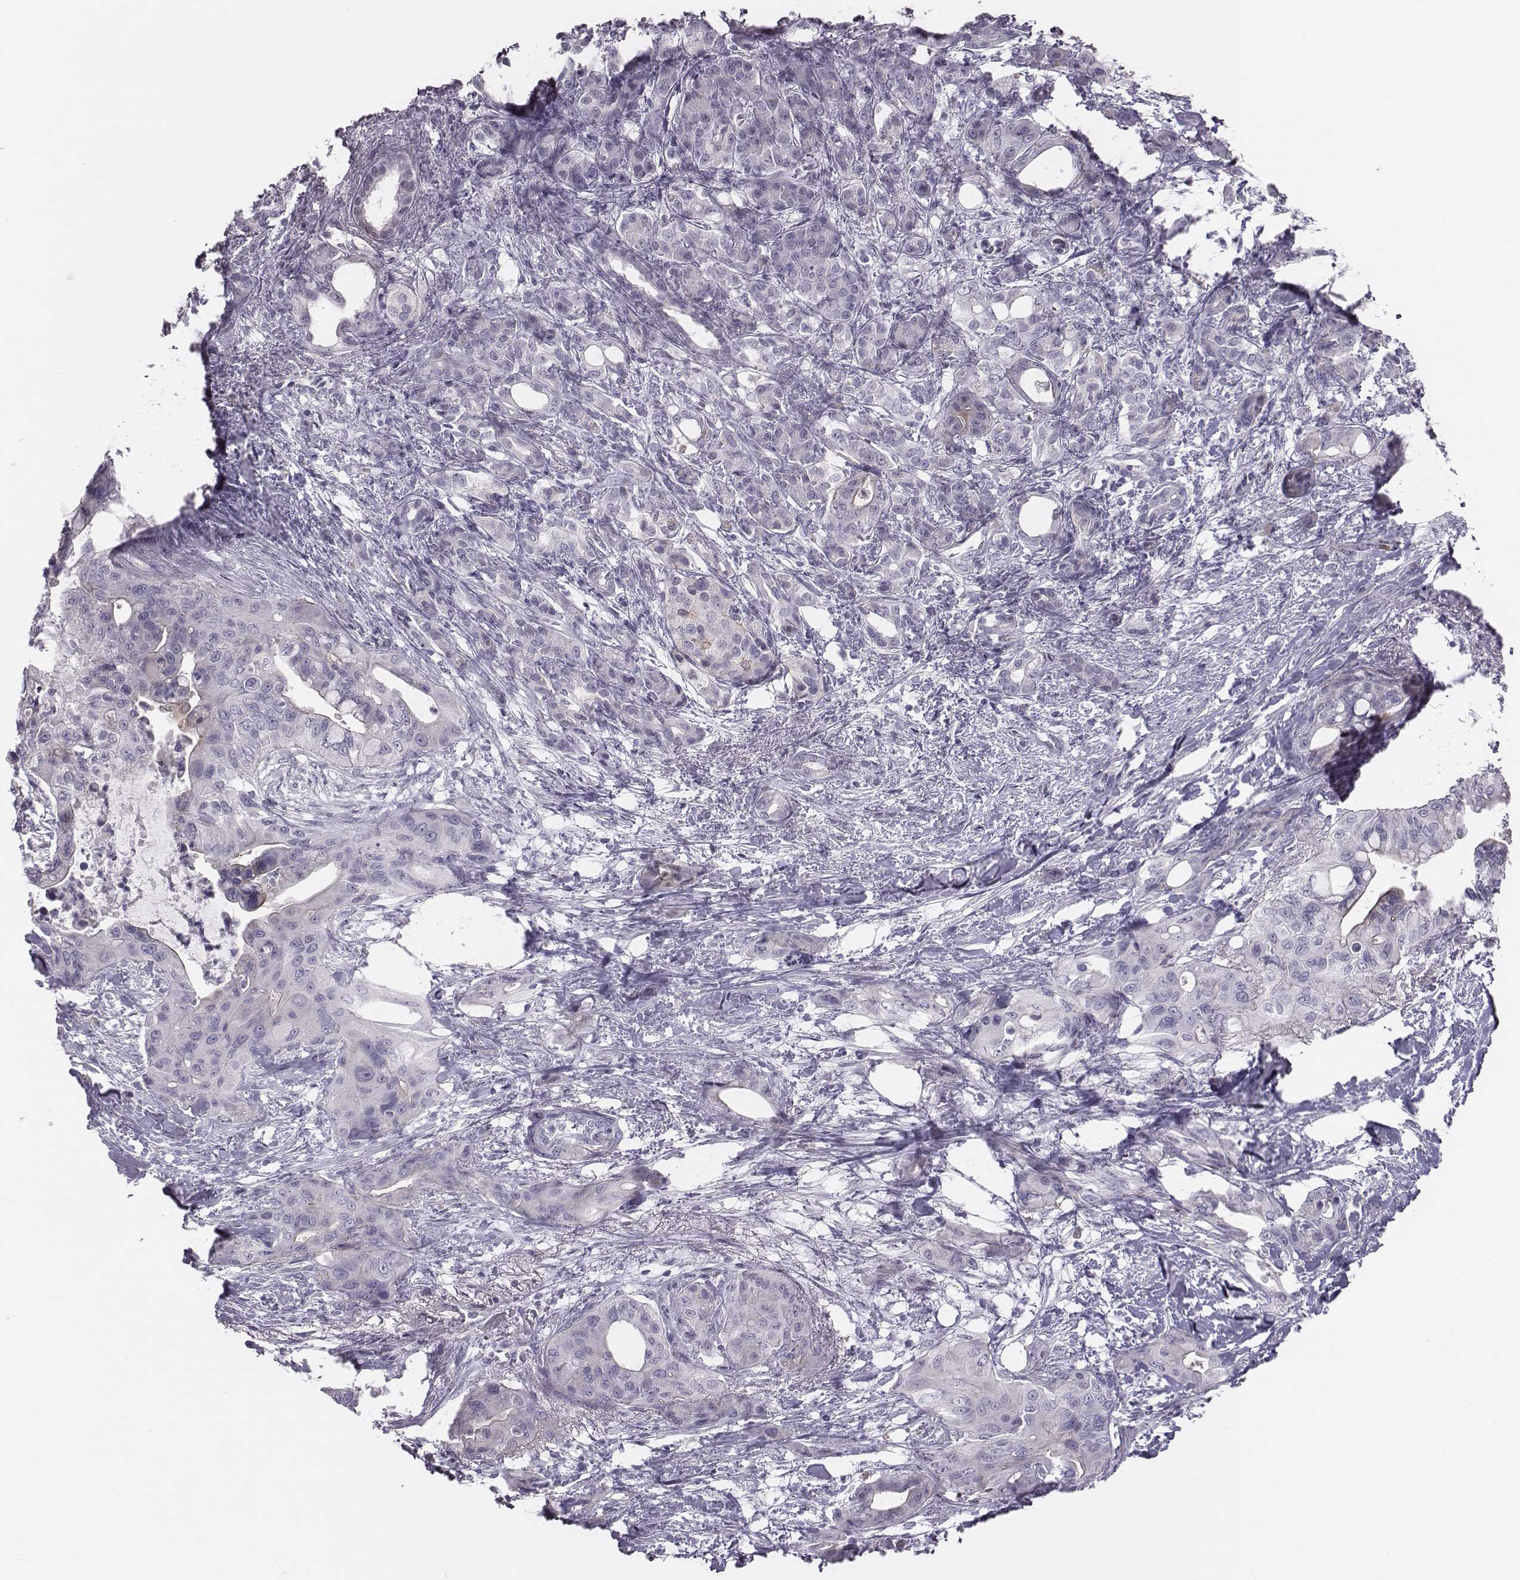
{"staining": {"intensity": "negative", "quantity": "none", "location": "none"}, "tissue": "pancreatic cancer", "cell_type": "Tumor cells", "image_type": "cancer", "snomed": [{"axis": "morphology", "description": "Adenocarcinoma, NOS"}, {"axis": "topography", "description": "Pancreas"}], "caption": "A photomicrograph of human pancreatic cancer (adenocarcinoma) is negative for staining in tumor cells.", "gene": "CACNG4", "patient": {"sex": "male", "age": 71}}